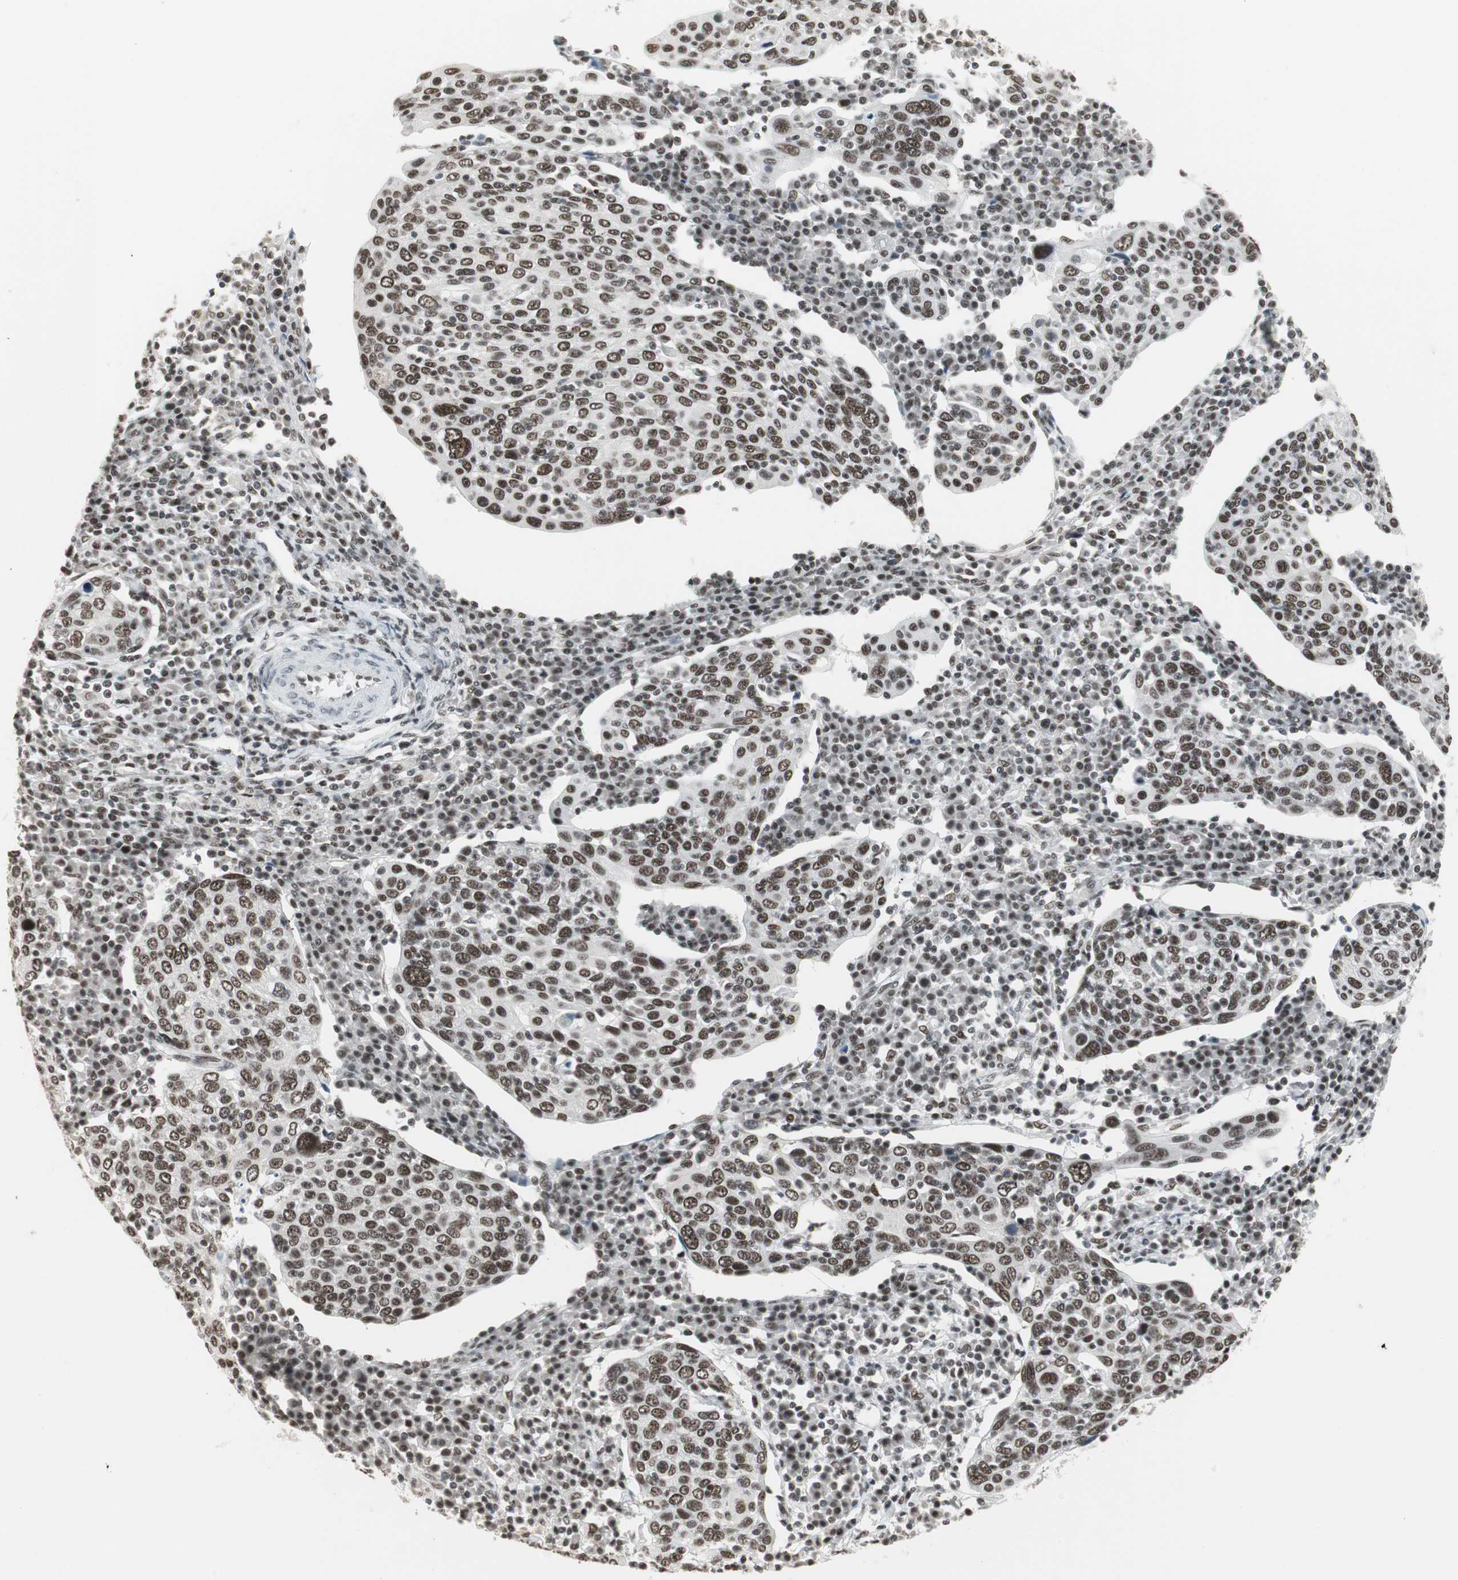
{"staining": {"intensity": "strong", "quantity": ">75%", "location": "nuclear"}, "tissue": "cervical cancer", "cell_type": "Tumor cells", "image_type": "cancer", "snomed": [{"axis": "morphology", "description": "Squamous cell carcinoma, NOS"}, {"axis": "topography", "description": "Cervix"}], "caption": "Protein expression analysis of human cervical cancer reveals strong nuclear expression in about >75% of tumor cells.", "gene": "RTF1", "patient": {"sex": "female", "age": 40}}